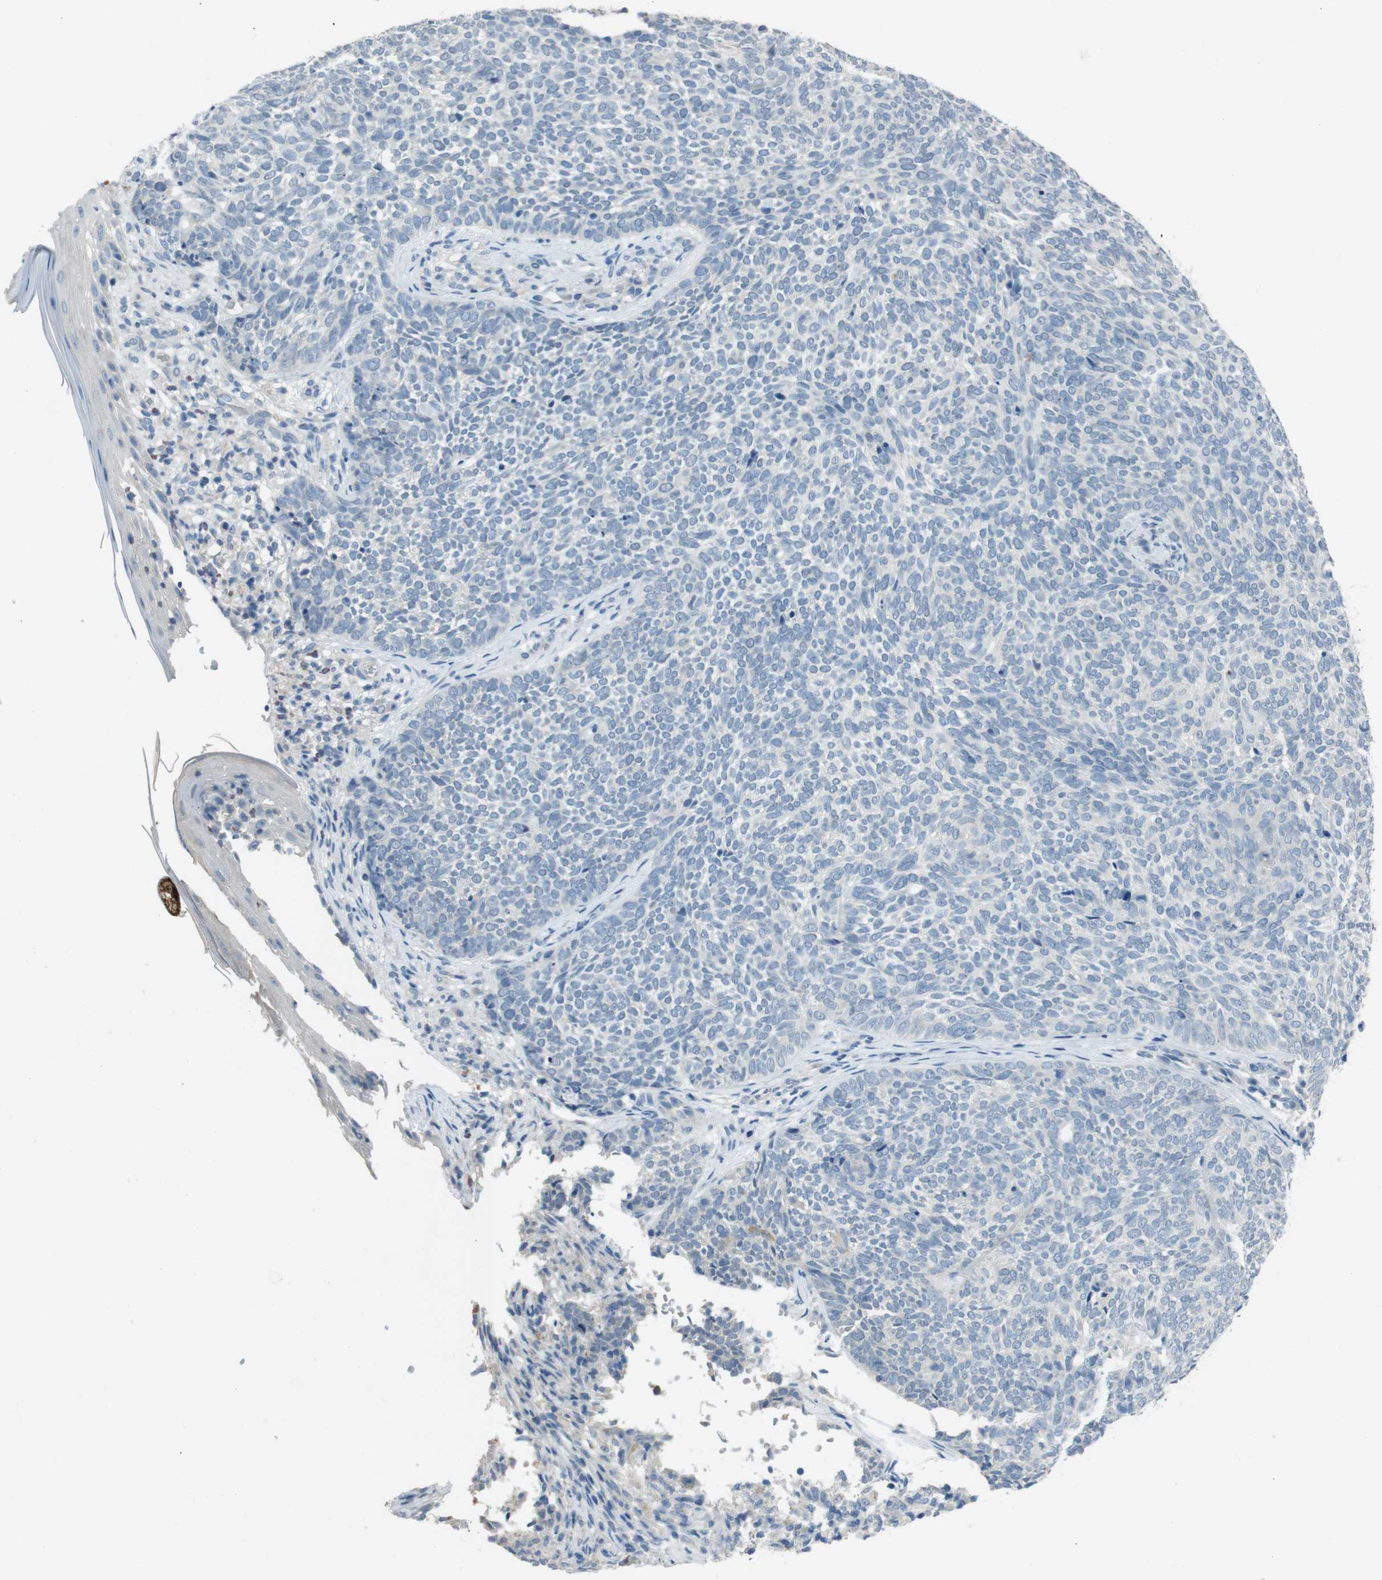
{"staining": {"intensity": "negative", "quantity": "none", "location": "none"}, "tissue": "skin cancer", "cell_type": "Tumor cells", "image_type": "cancer", "snomed": [{"axis": "morphology", "description": "Basal cell carcinoma"}, {"axis": "topography", "description": "Skin"}], "caption": "The IHC photomicrograph has no significant expression in tumor cells of skin cancer (basal cell carcinoma) tissue. (Brightfield microscopy of DAB immunohistochemistry (IHC) at high magnification).", "gene": "ENTPD7", "patient": {"sex": "female", "age": 84}}